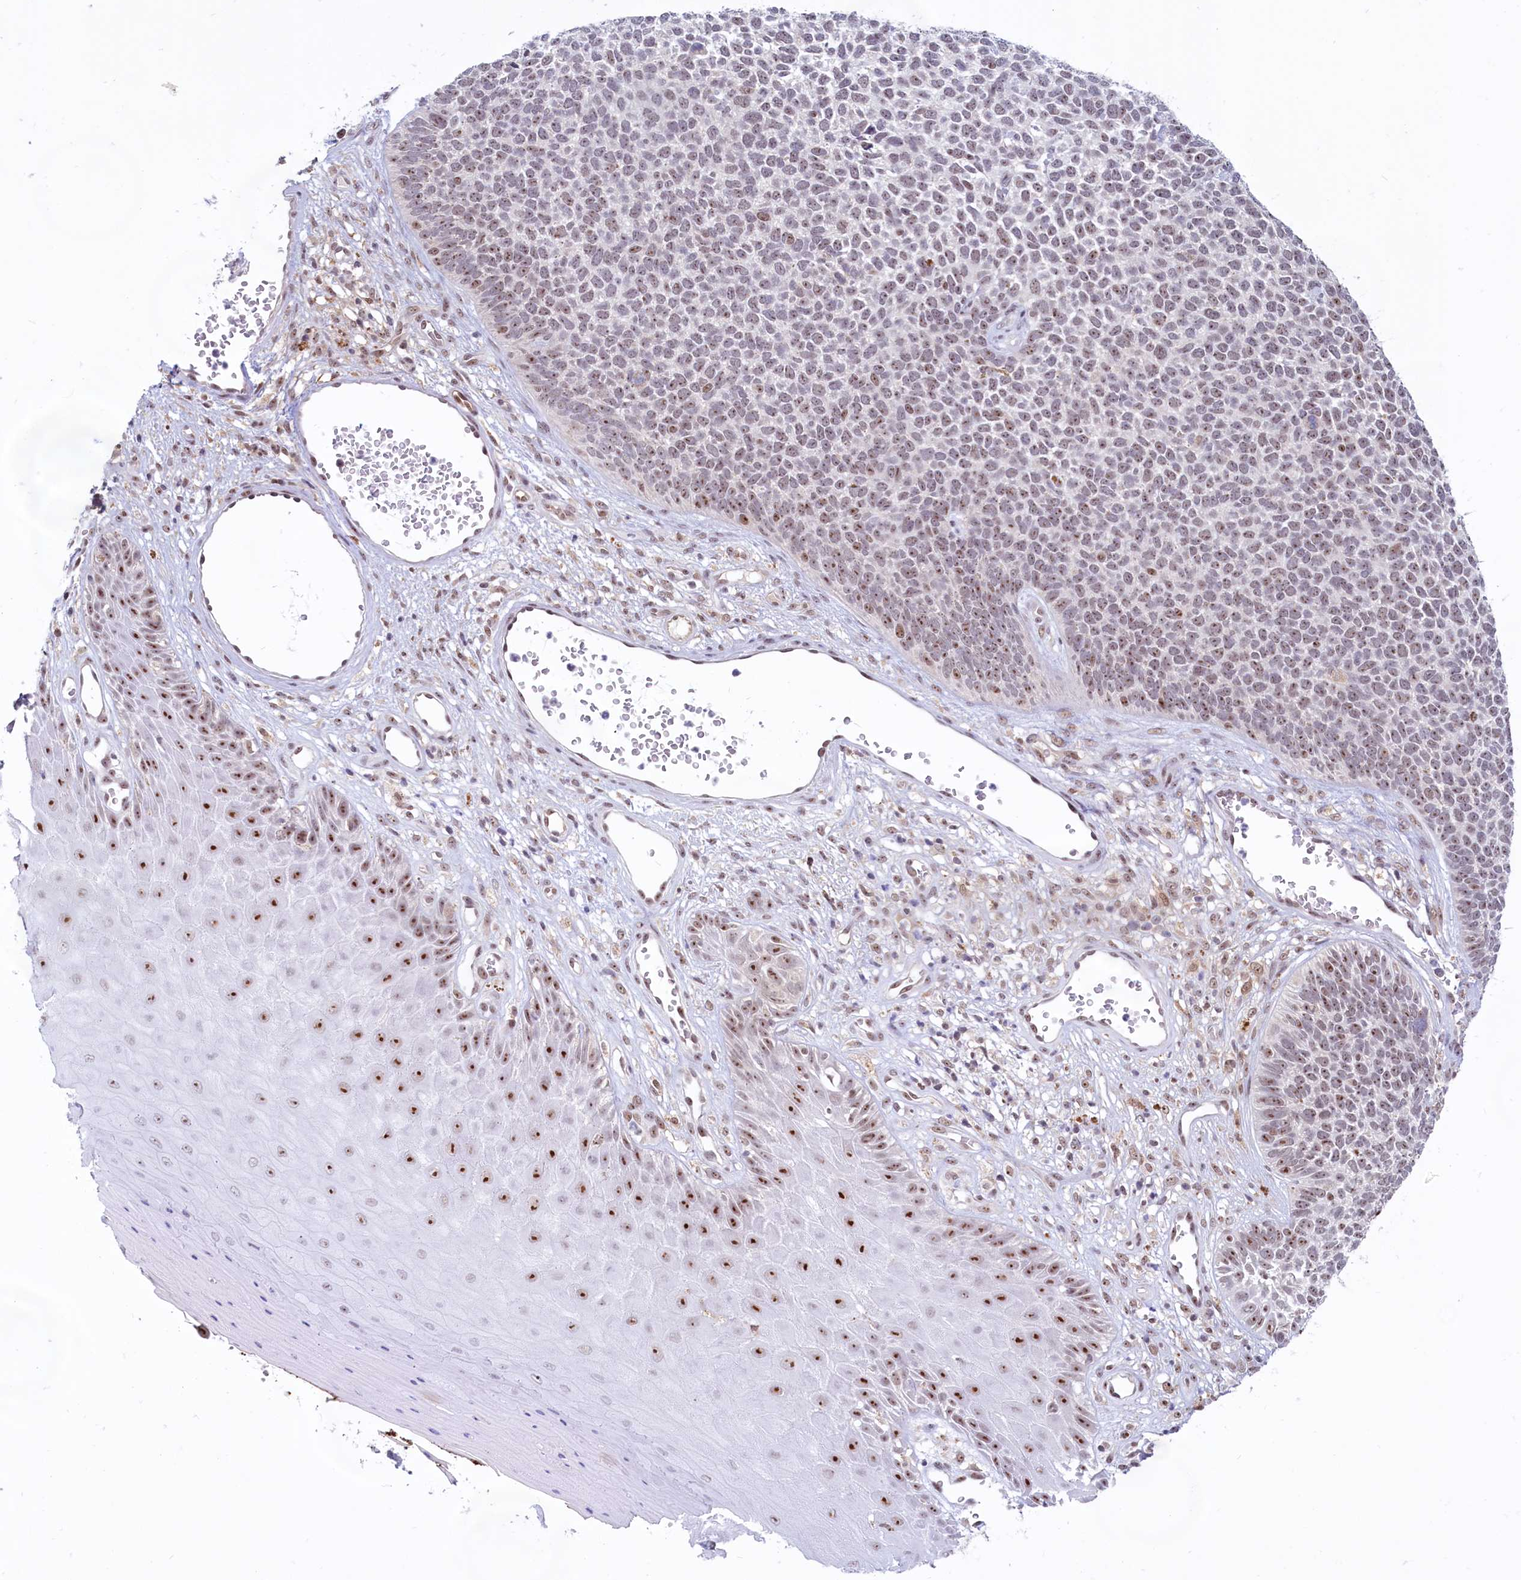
{"staining": {"intensity": "moderate", "quantity": "25%-75%", "location": "nuclear"}, "tissue": "skin cancer", "cell_type": "Tumor cells", "image_type": "cancer", "snomed": [{"axis": "morphology", "description": "Basal cell carcinoma"}, {"axis": "topography", "description": "Skin"}], "caption": "Skin basal cell carcinoma stained with a protein marker displays moderate staining in tumor cells.", "gene": "C1D", "patient": {"sex": "female", "age": 84}}